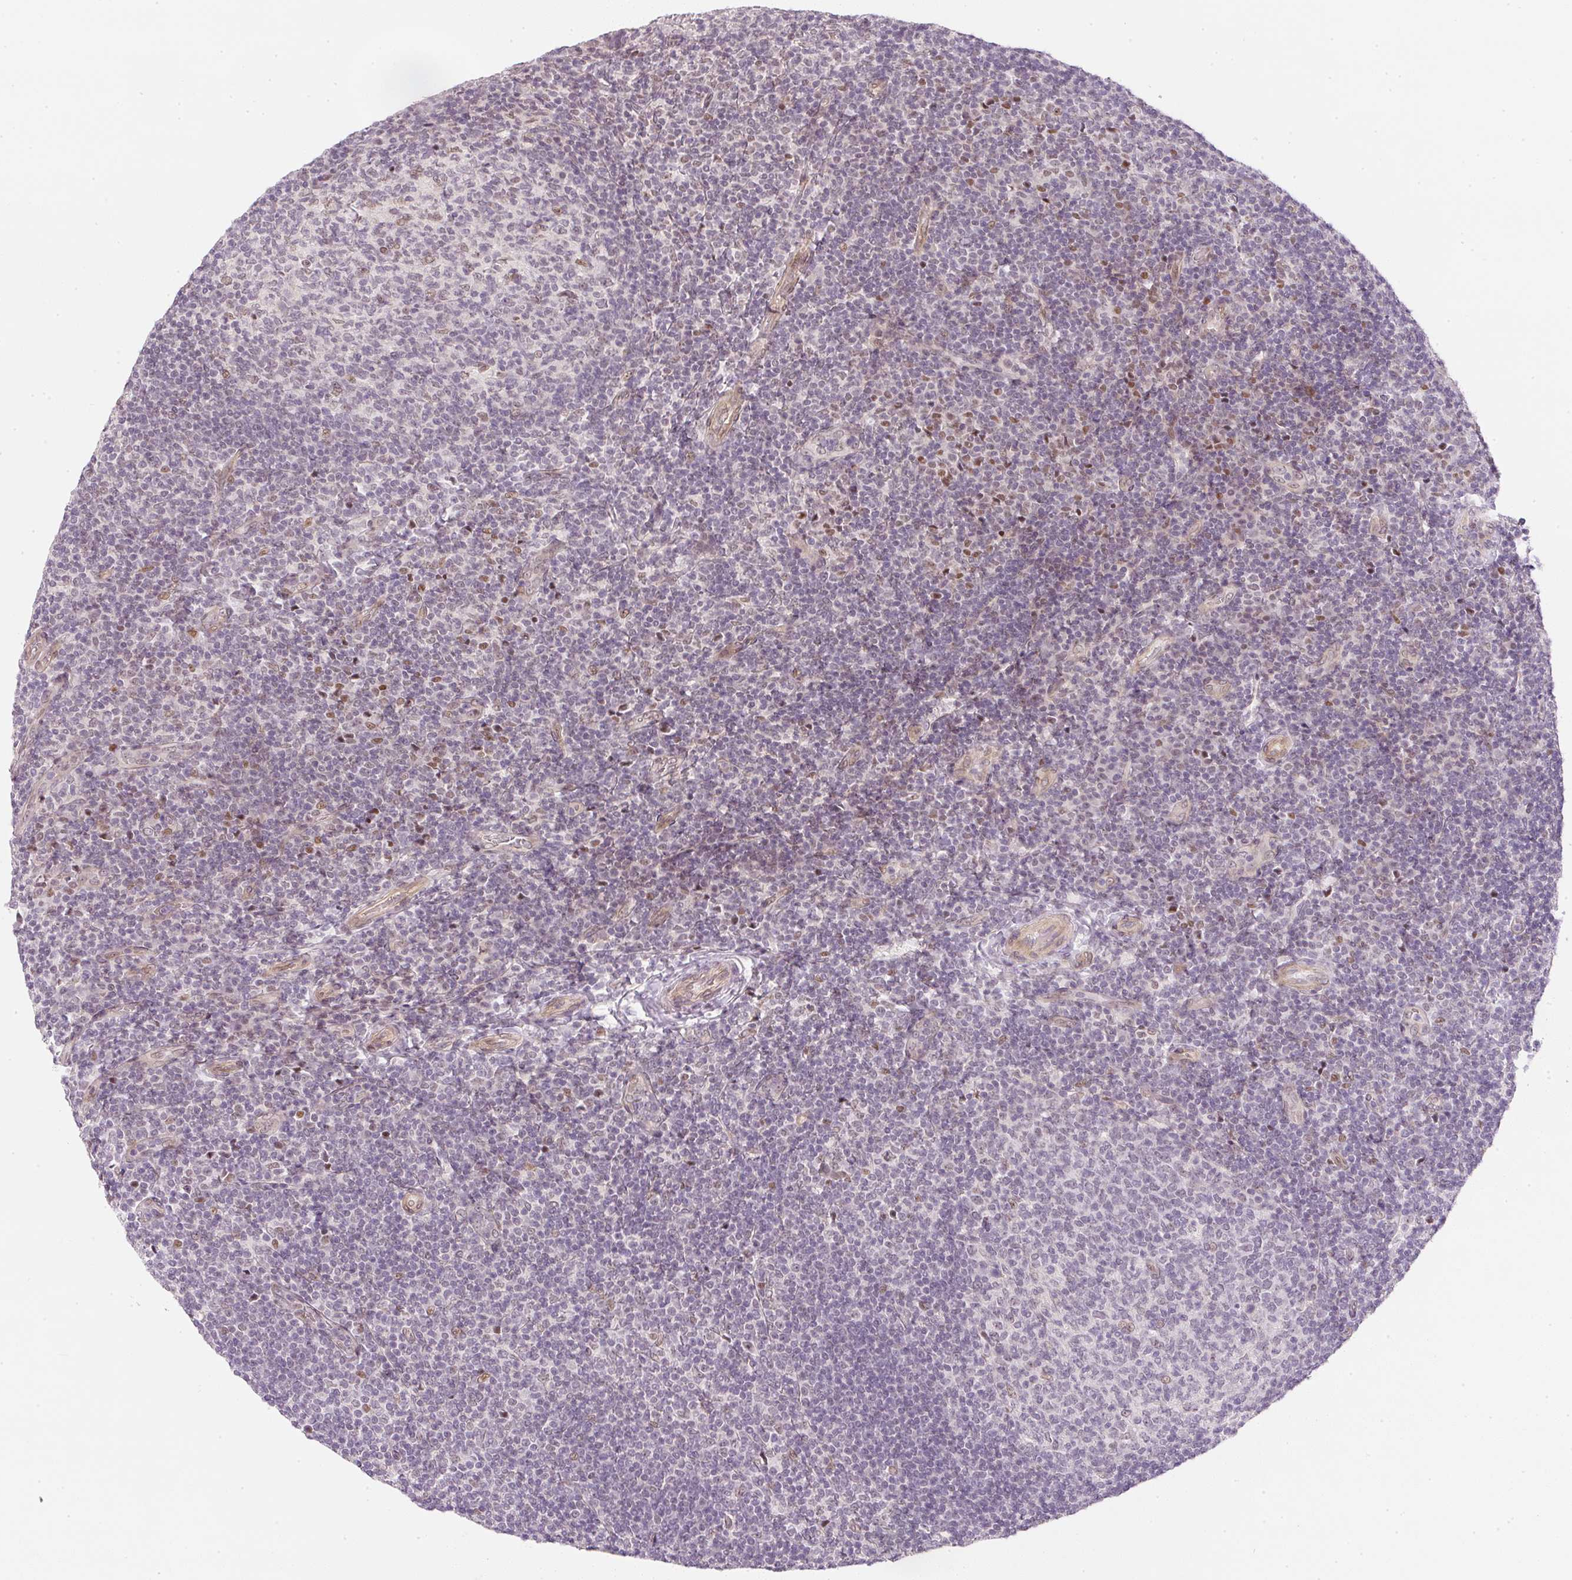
{"staining": {"intensity": "weak", "quantity": "25%-75%", "location": "nuclear"}, "tissue": "tonsil", "cell_type": "Germinal center cells", "image_type": "normal", "snomed": [{"axis": "morphology", "description": "Normal tissue, NOS"}, {"axis": "topography", "description": "Tonsil"}], "caption": "Tonsil stained with DAB IHC demonstrates low levels of weak nuclear positivity in approximately 25%-75% of germinal center cells.", "gene": "DPPA4", "patient": {"sex": "female", "age": 10}}